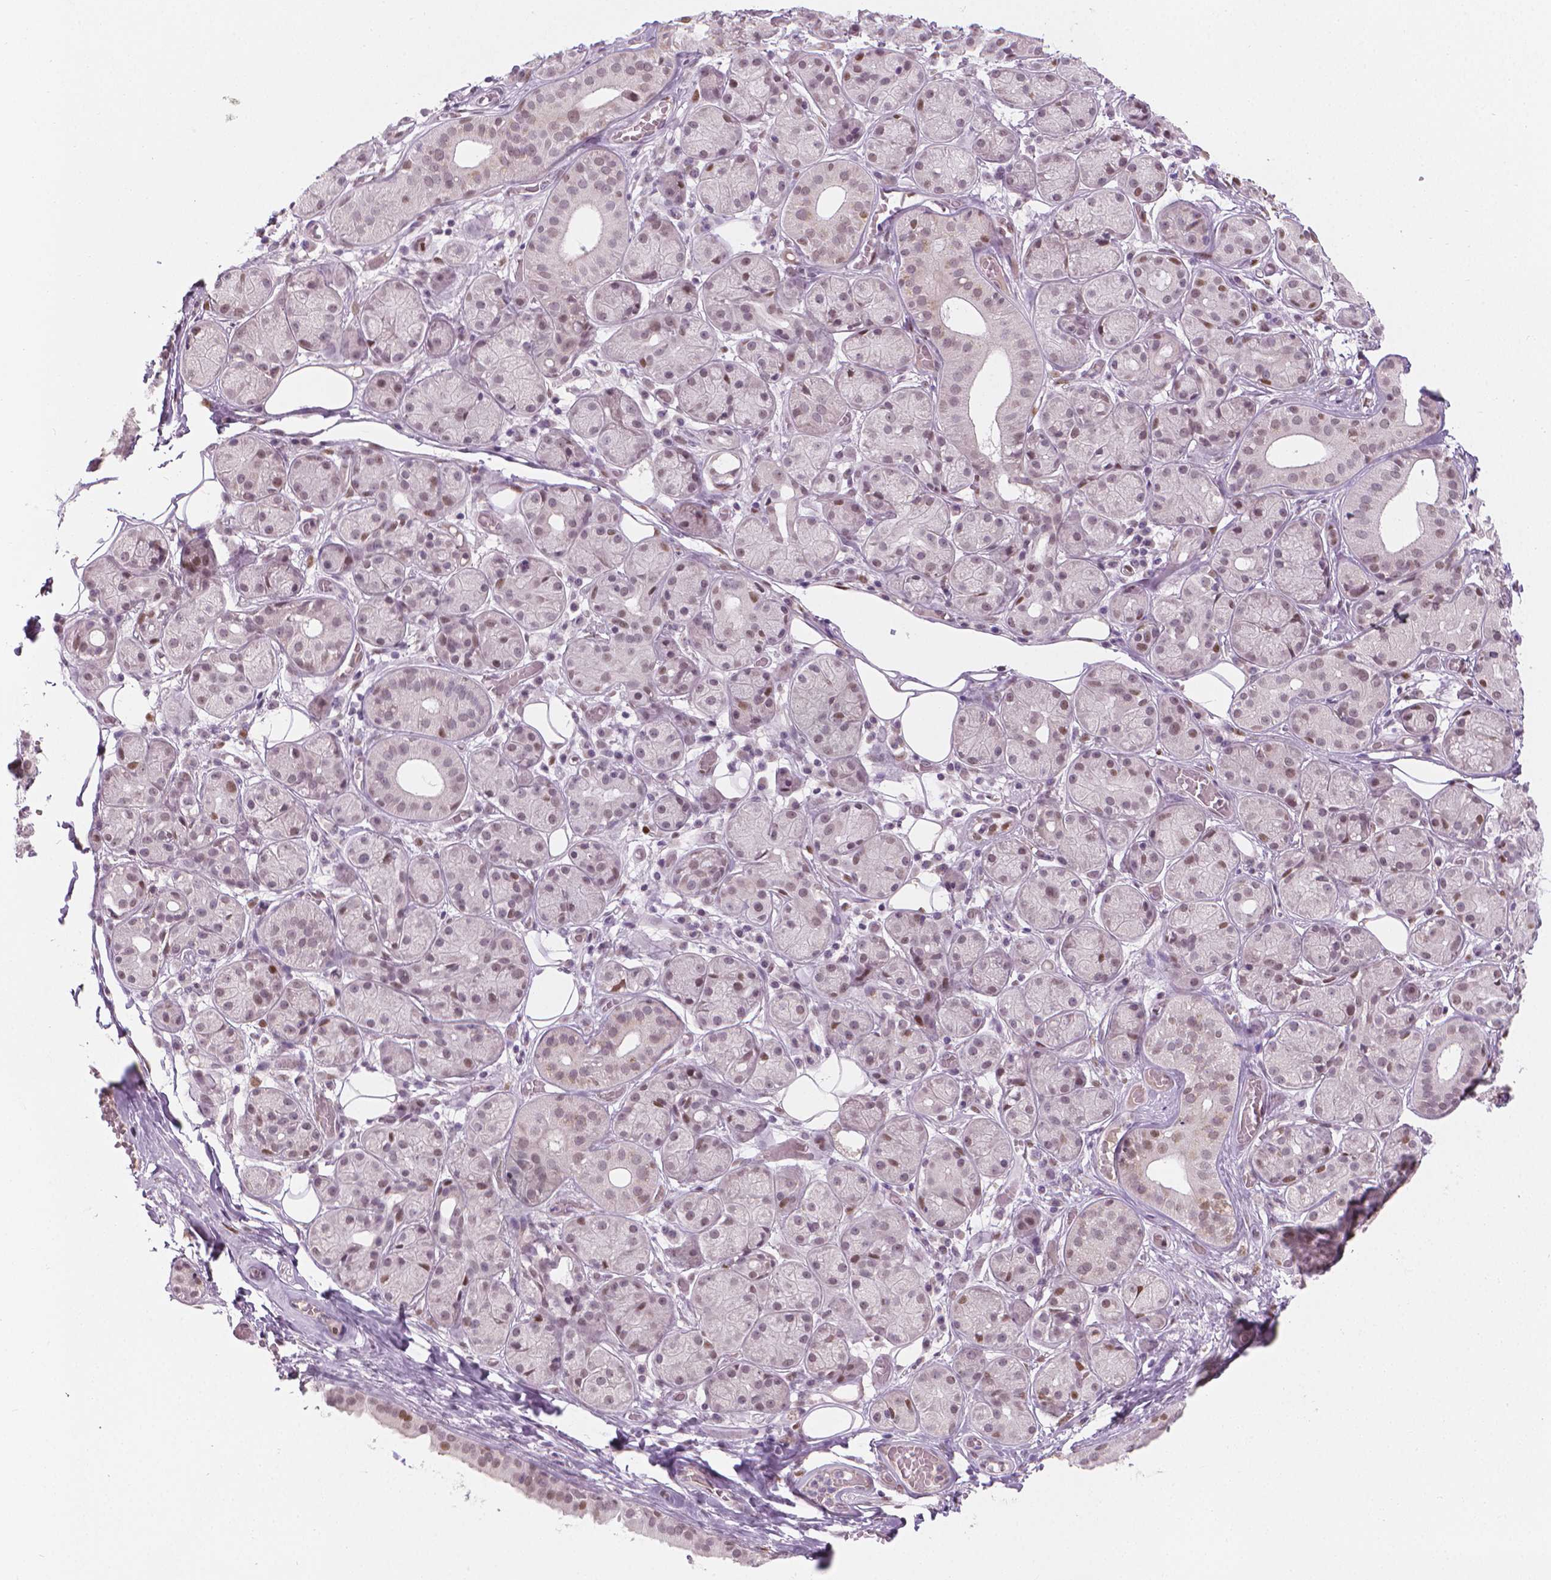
{"staining": {"intensity": "weak", "quantity": "<25%", "location": "nuclear"}, "tissue": "salivary gland", "cell_type": "Glandular cells", "image_type": "normal", "snomed": [{"axis": "morphology", "description": "Normal tissue, NOS"}, {"axis": "topography", "description": "Salivary gland"}, {"axis": "topography", "description": "Peripheral nerve tissue"}], "caption": "The histopathology image displays no staining of glandular cells in benign salivary gland.", "gene": "CDKN1C", "patient": {"sex": "male", "age": 71}}